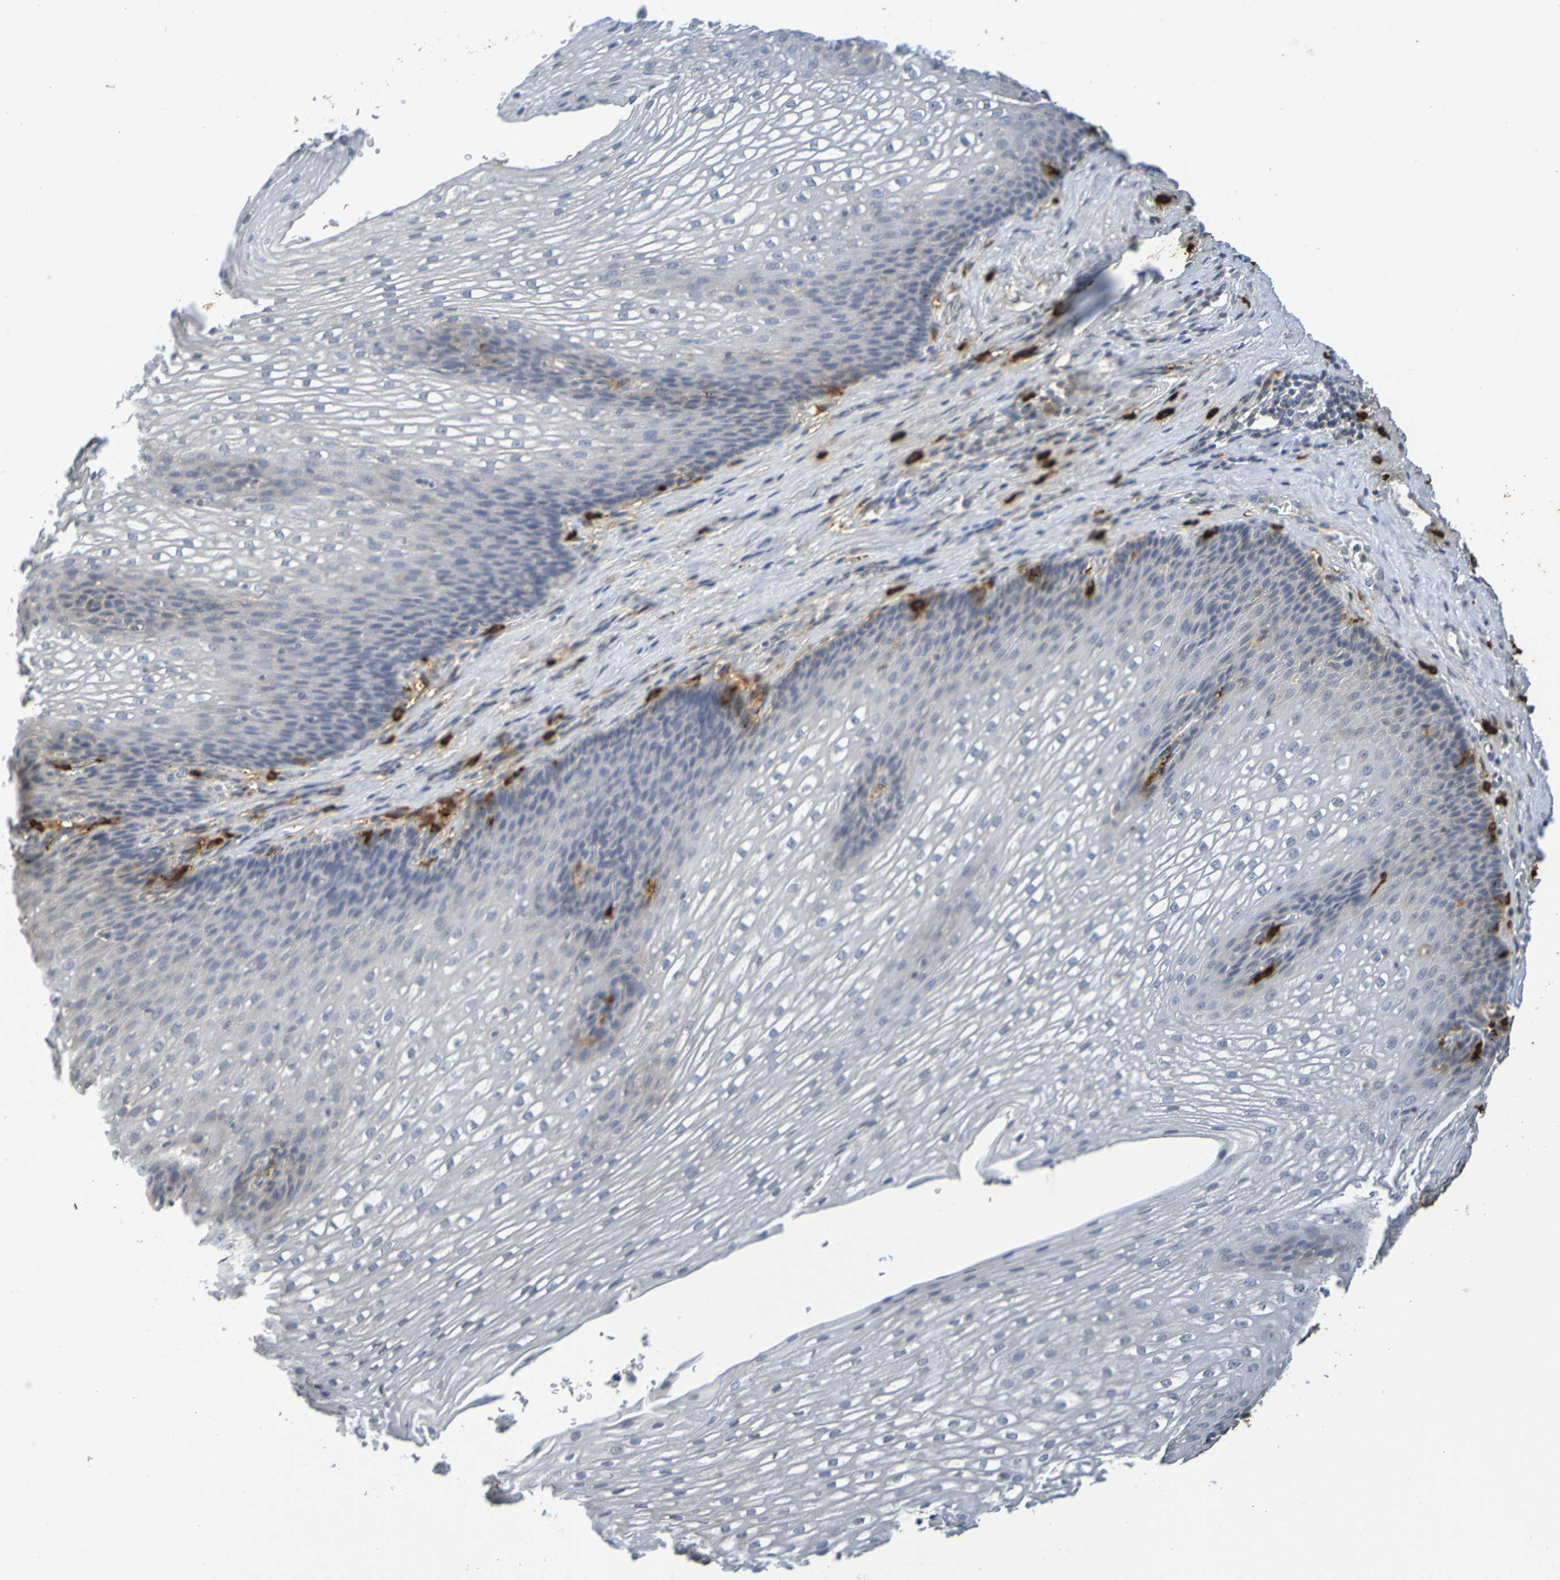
{"staining": {"intensity": "negative", "quantity": "none", "location": "none"}, "tissue": "esophagus", "cell_type": "Squamous epithelial cells", "image_type": "normal", "snomed": [{"axis": "morphology", "description": "Normal tissue, NOS"}, {"axis": "topography", "description": "Esophagus"}], "caption": "Immunohistochemical staining of unremarkable esophagus reveals no significant positivity in squamous epithelial cells.", "gene": "C3AR1", "patient": {"sex": "male", "age": 48}}